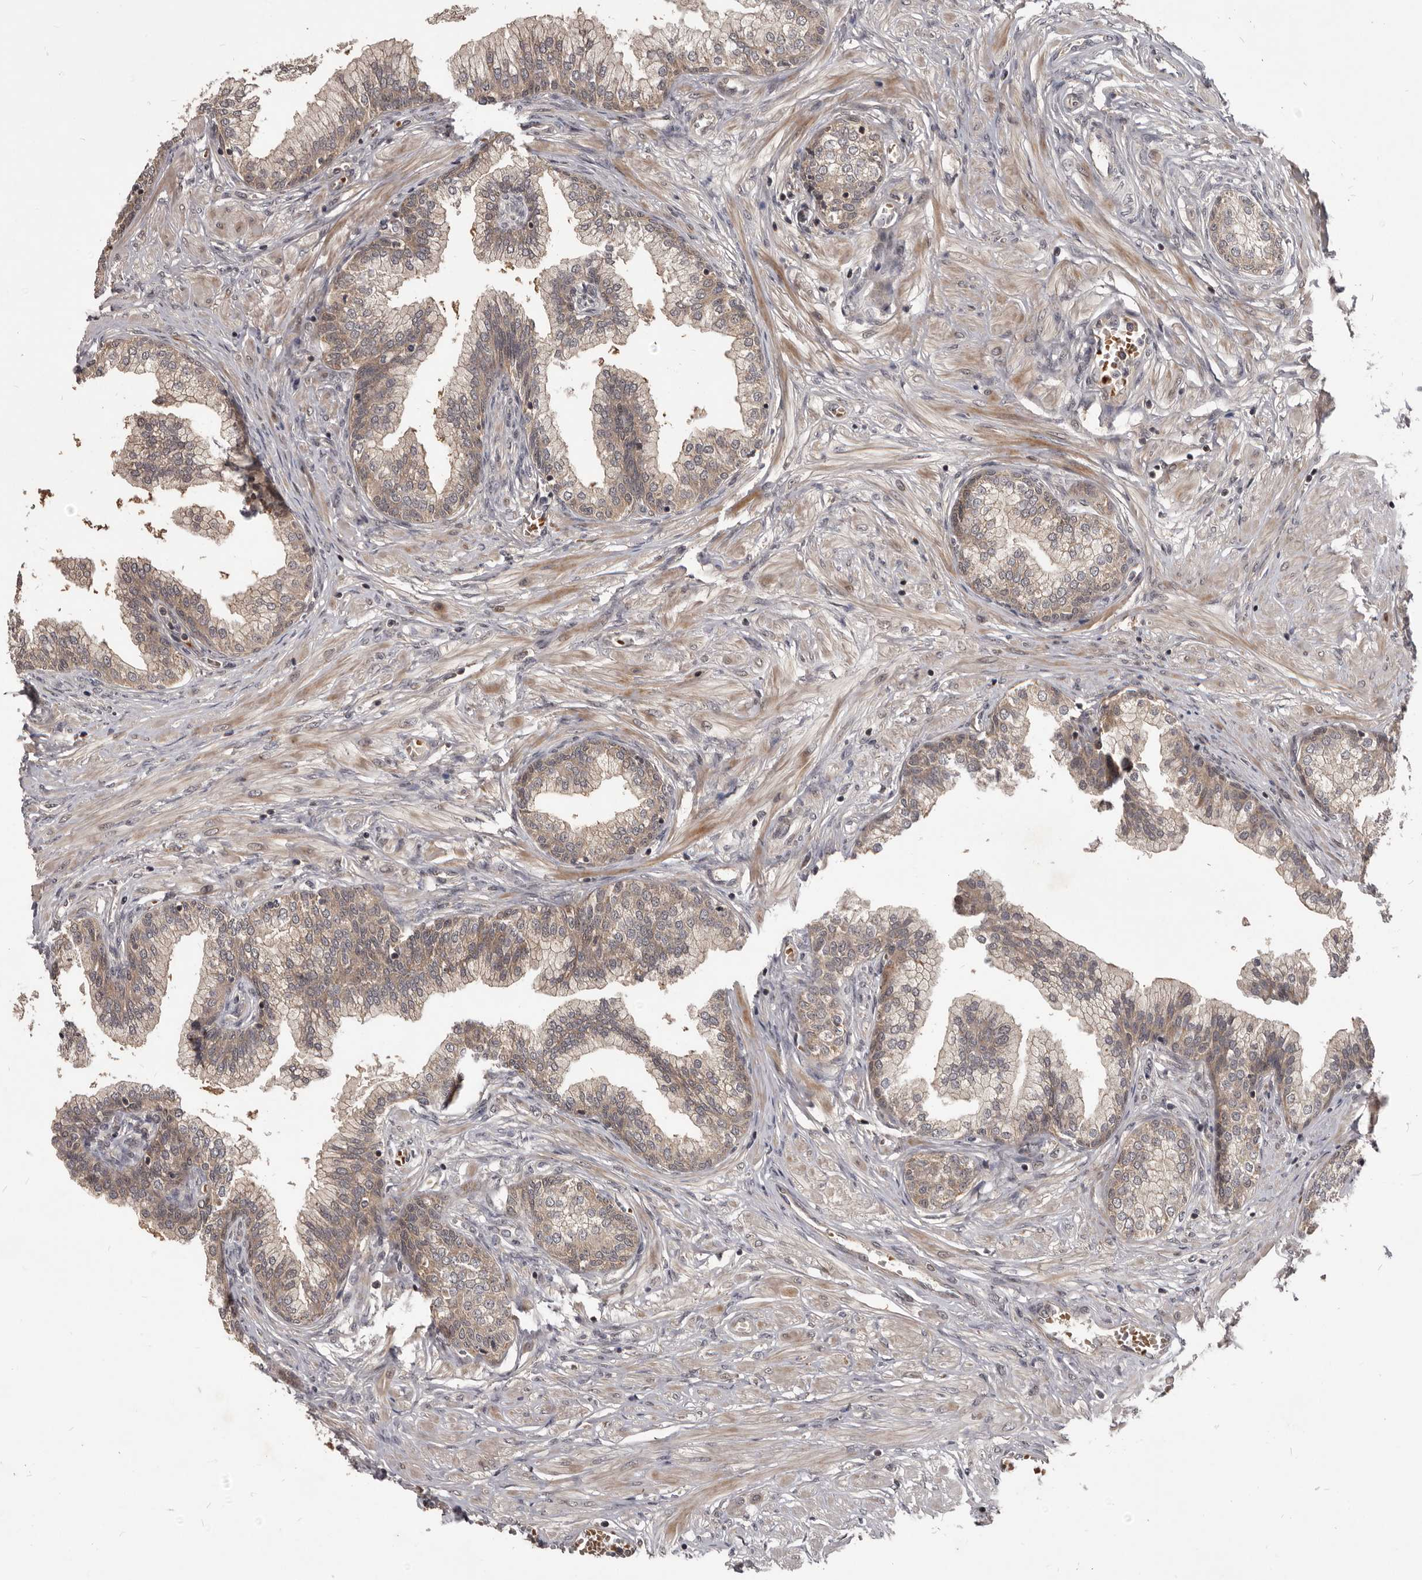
{"staining": {"intensity": "weak", "quantity": ">75%", "location": "cytoplasmic/membranous"}, "tissue": "prostate", "cell_type": "Glandular cells", "image_type": "normal", "snomed": [{"axis": "morphology", "description": "Normal tissue, NOS"}, {"axis": "morphology", "description": "Urothelial carcinoma, Low grade"}, {"axis": "topography", "description": "Urinary bladder"}, {"axis": "topography", "description": "Prostate"}], "caption": "The histopathology image exhibits staining of benign prostate, revealing weak cytoplasmic/membranous protein positivity (brown color) within glandular cells.", "gene": "GABPB2", "patient": {"sex": "male", "age": 60}}